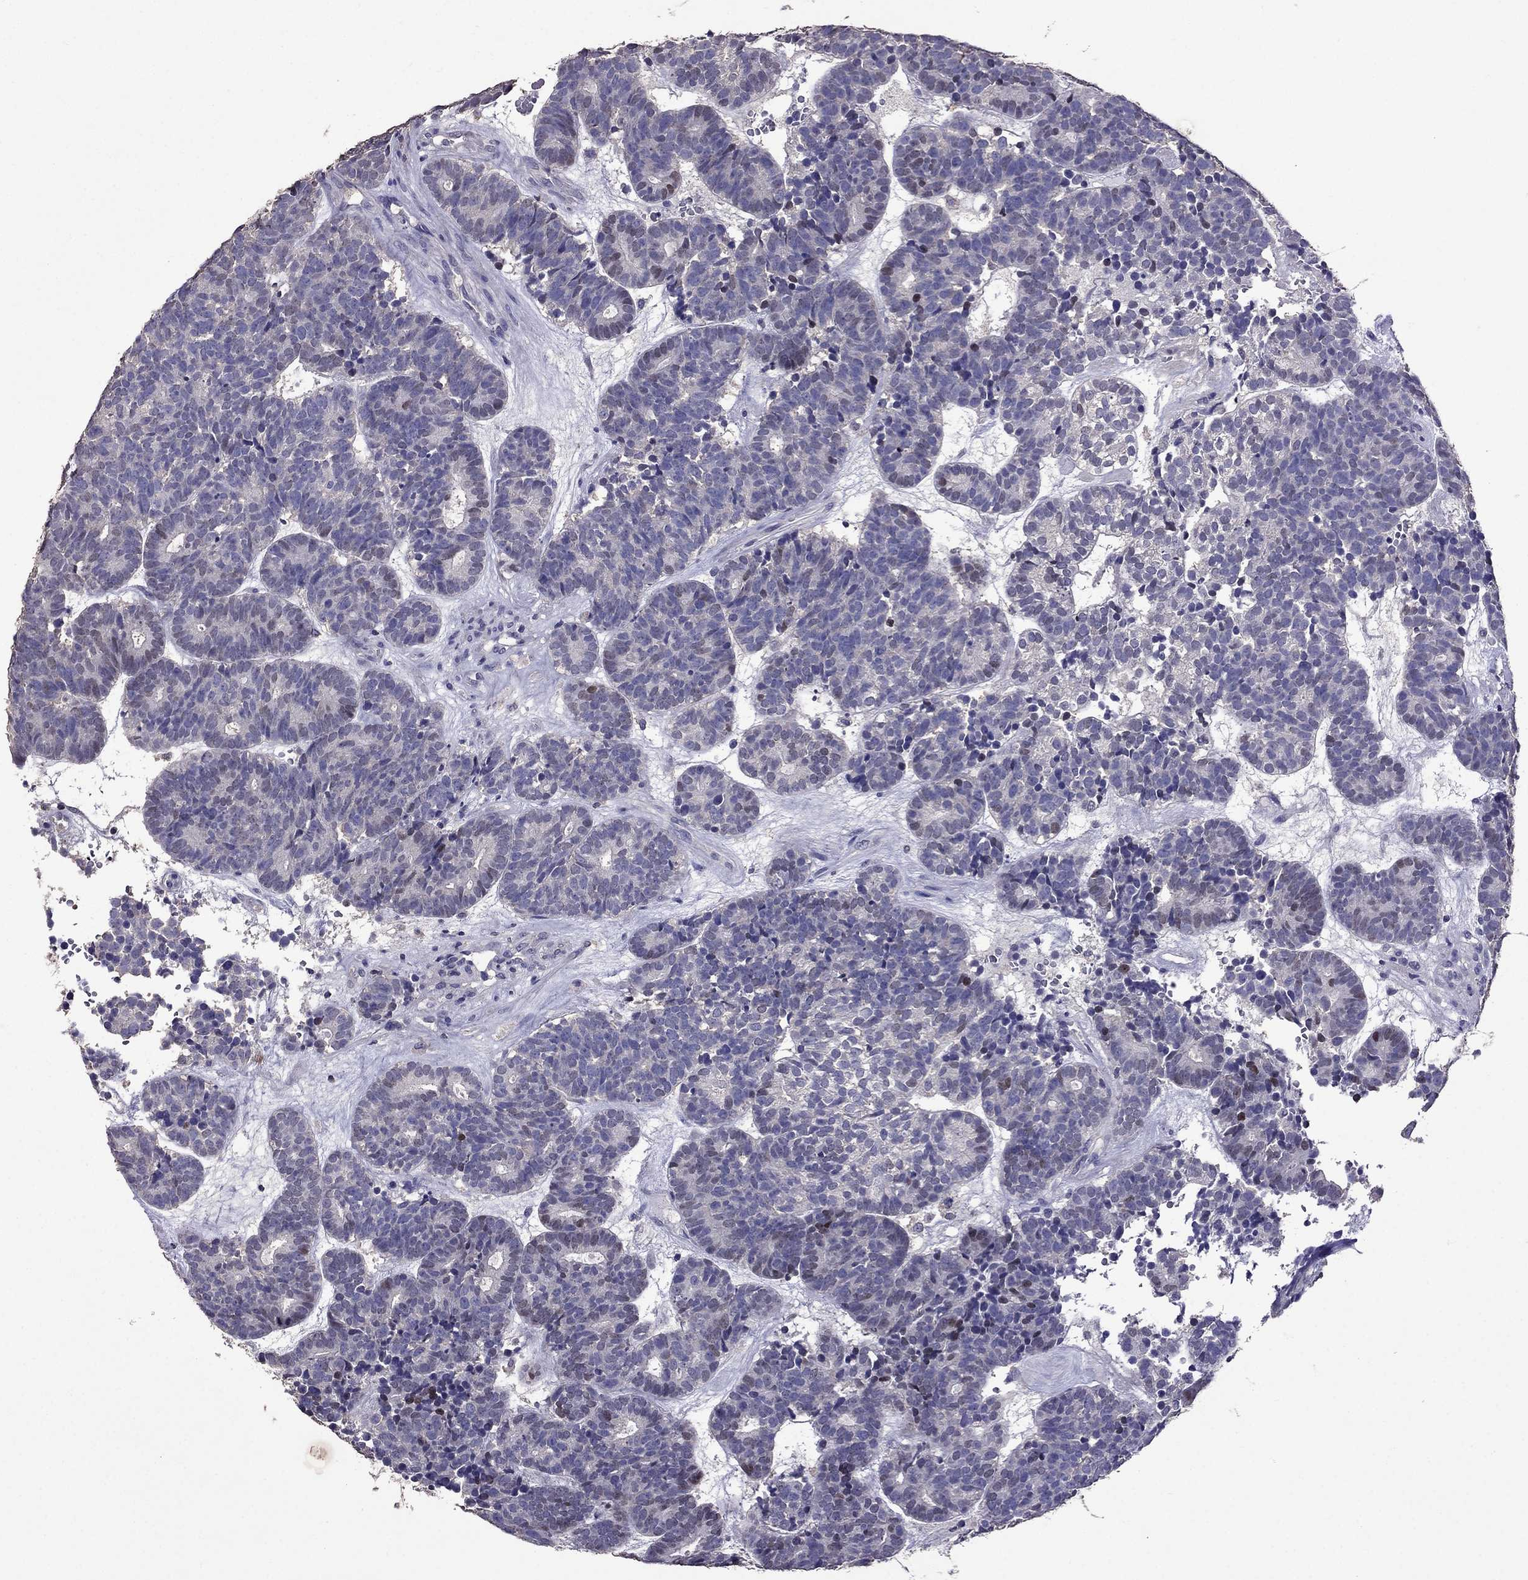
{"staining": {"intensity": "weak", "quantity": "<25%", "location": "nuclear"}, "tissue": "head and neck cancer", "cell_type": "Tumor cells", "image_type": "cancer", "snomed": [{"axis": "morphology", "description": "Adenocarcinoma, NOS"}, {"axis": "topography", "description": "Head-Neck"}], "caption": "Immunohistochemistry (IHC) photomicrograph of head and neck cancer (adenocarcinoma) stained for a protein (brown), which exhibits no staining in tumor cells.", "gene": "NKX3-1", "patient": {"sex": "female", "age": 81}}